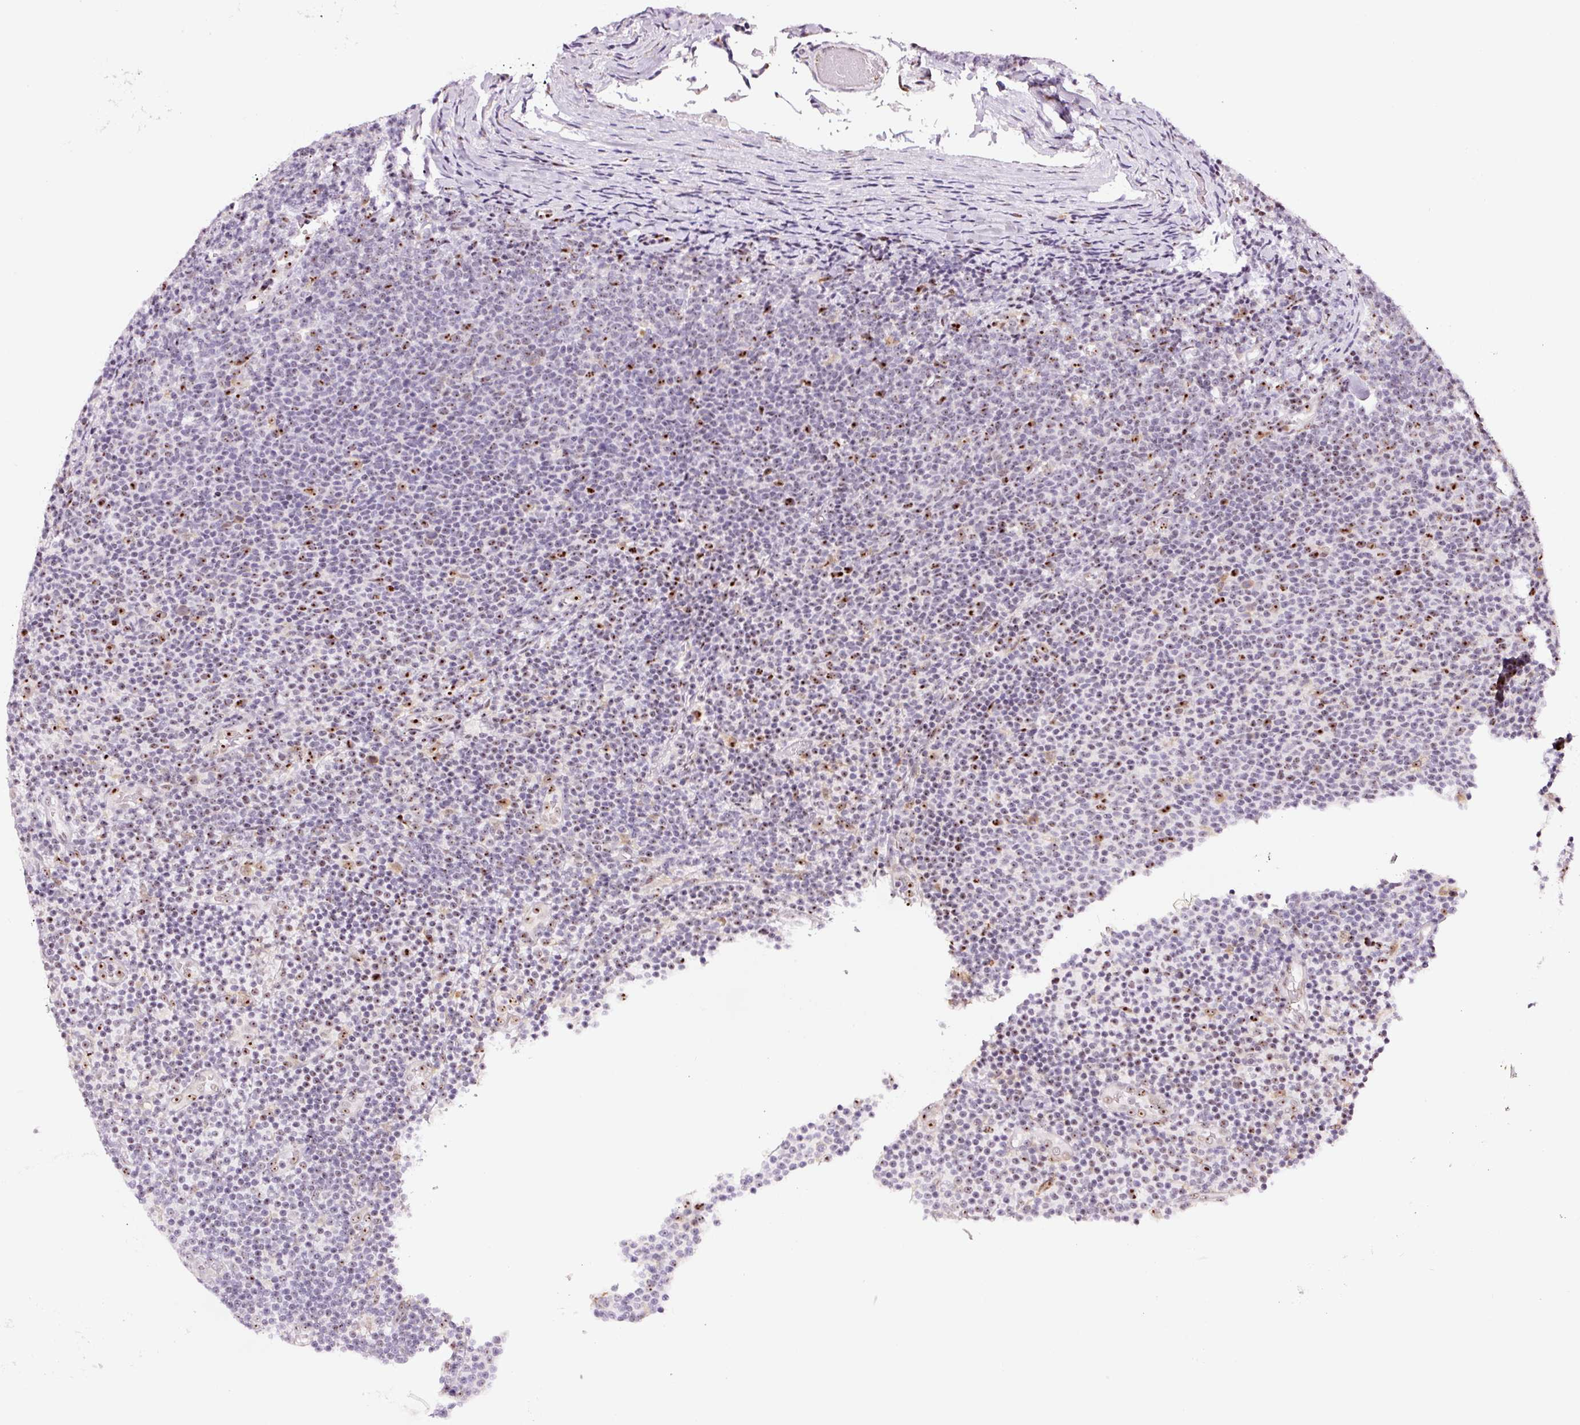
{"staining": {"intensity": "moderate", "quantity": "<25%", "location": "nuclear"}, "tissue": "lymphoma", "cell_type": "Tumor cells", "image_type": "cancer", "snomed": [{"axis": "morphology", "description": "Malignant lymphoma, non-Hodgkin's type, Low grade"}, {"axis": "topography", "description": "Lymph node"}], "caption": "Immunohistochemical staining of lymphoma reveals low levels of moderate nuclear expression in about <25% of tumor cells.", "gene": "GNL3", "patient": {"sex": "male", "age": 66}}